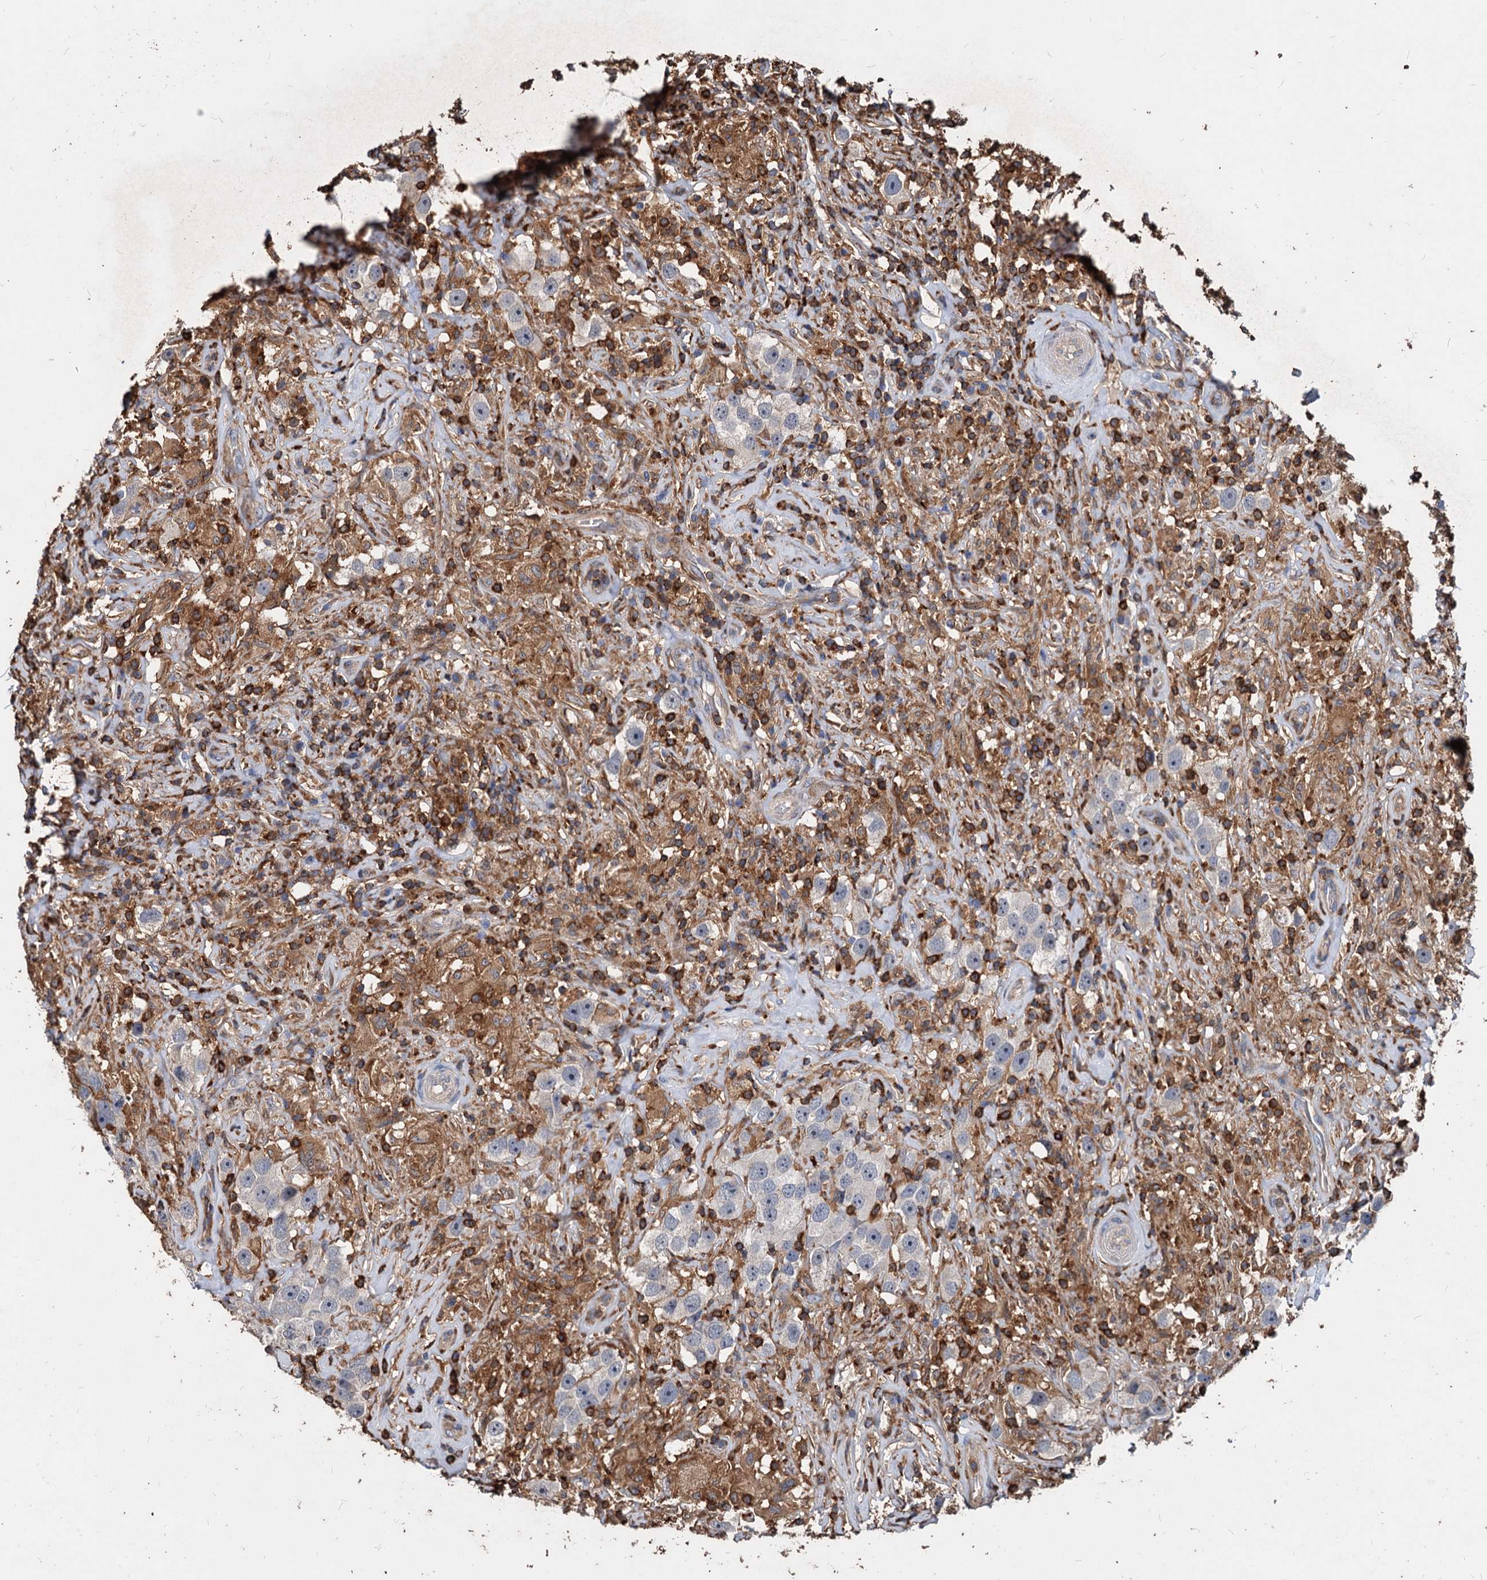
{"staining": {"intensity": "negative", "quantity": "none", "location": "none"}, "tissue": "testis cancer", "cell_type": "Tumor cells", "image_type": "cancer", "snomed": [{"axis": "morphology", "description": "Seminoma, NOS"}, {"axis": "topography", "description": "Testis"}], "caption": "Immunohistochemistry (IHC) photomicrograph of testis seminoma stained for a protein (brown), which reveals no staining in tumor cells. (Immunohistochemistry, brightfield microscopy, high magnification).", "gene": "LCP2", "patient": {"sex": "male", "age": 49}}